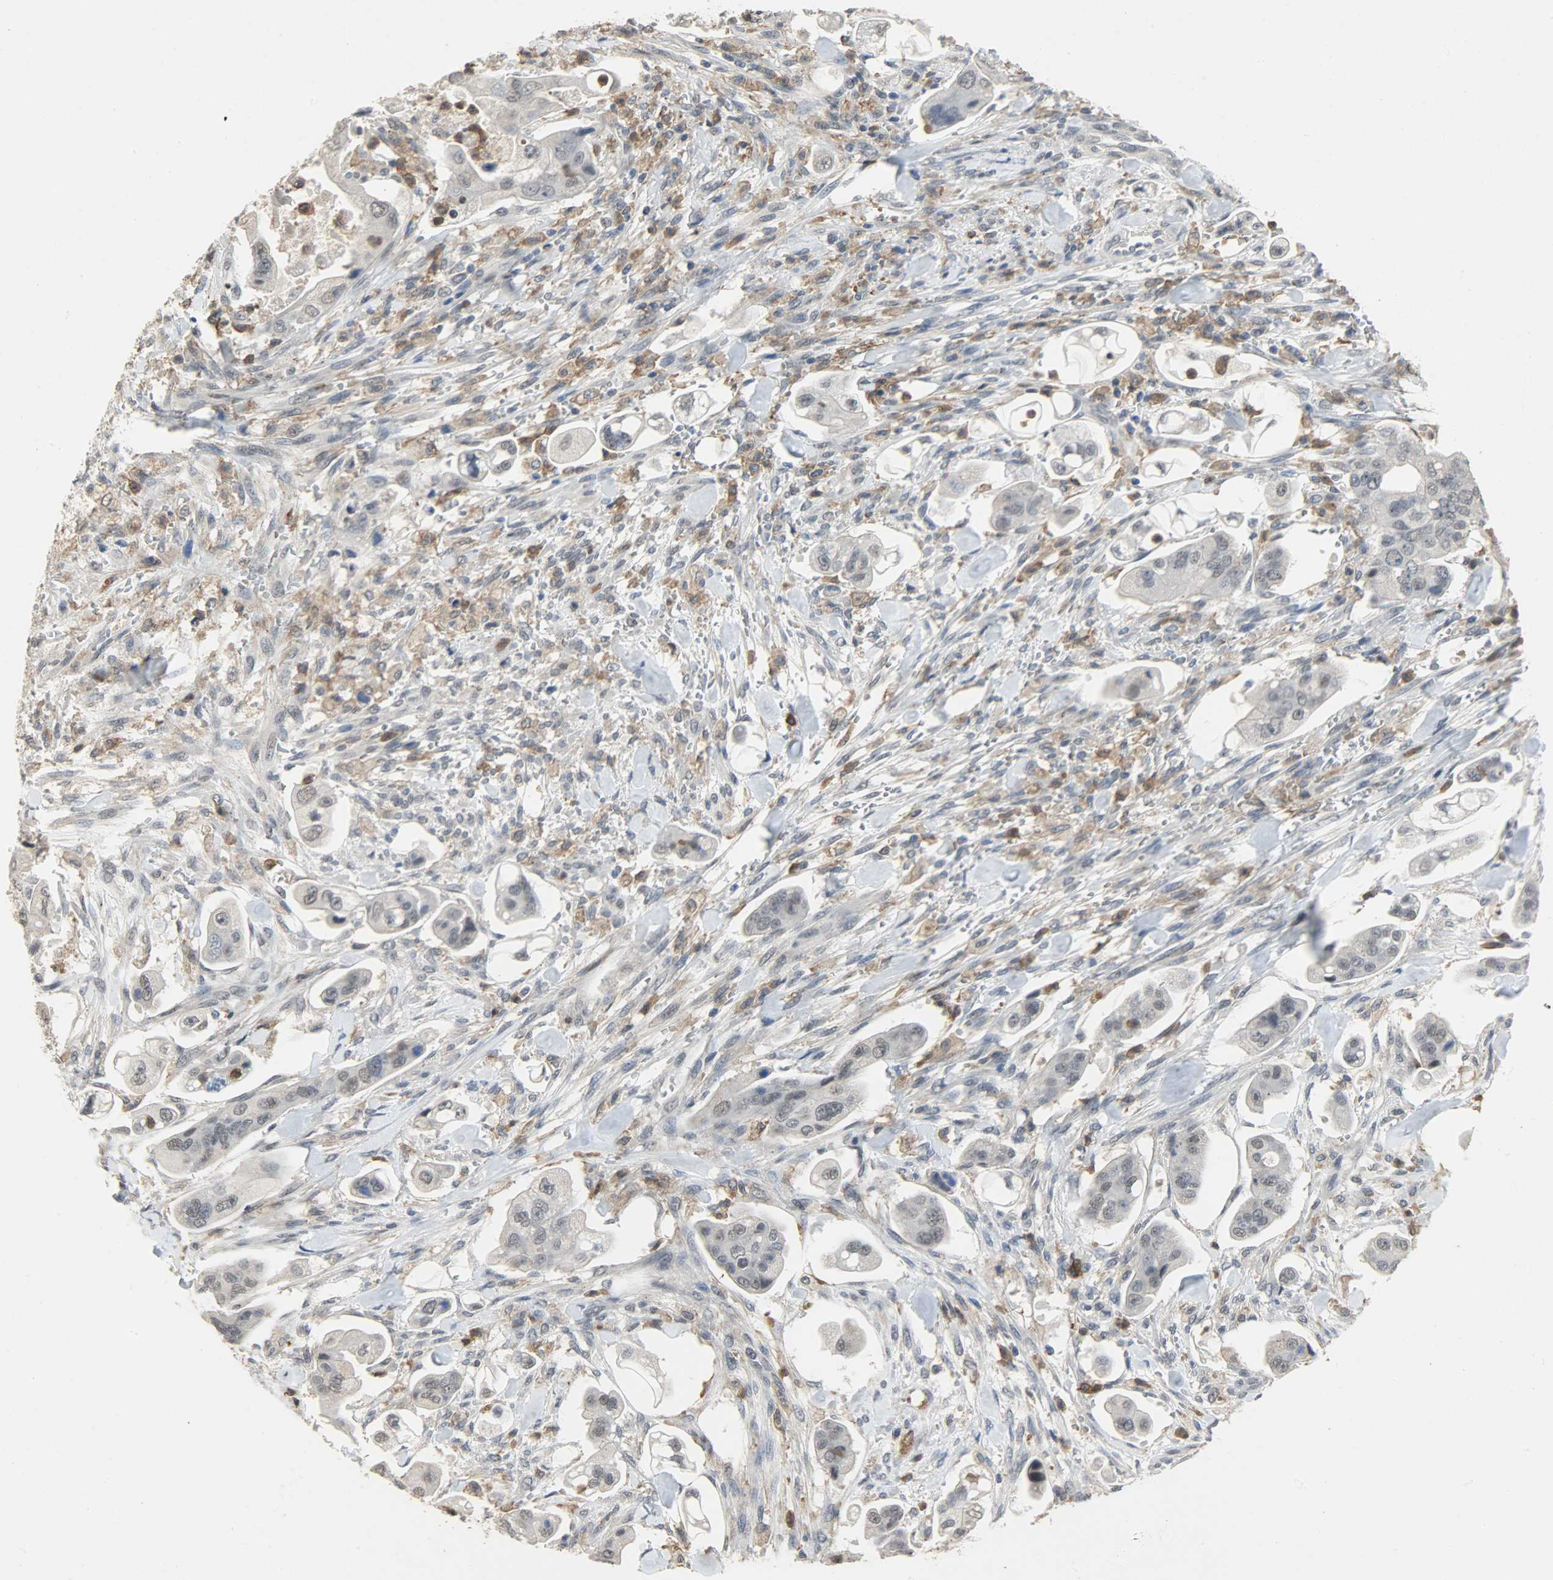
{"staining": {"intensity": "negative", "quantity": "none", "location": "none"}, "tissue": "stomach cancer", "cell_type": "Tumor cells", "image_type": "cancer", "snomed": [{"axis": "morphology", "description": "Adenocarcinoma, NOS"}, {"axis": "topography", "description": "Stomach"}], "caption": "Immunohistochemical staining of adenocarcinoma (stomach) exhibits no significant staining in tumor cells.", "gene": "SKAP2", "patient": {"sex": "male", "age": 62}}